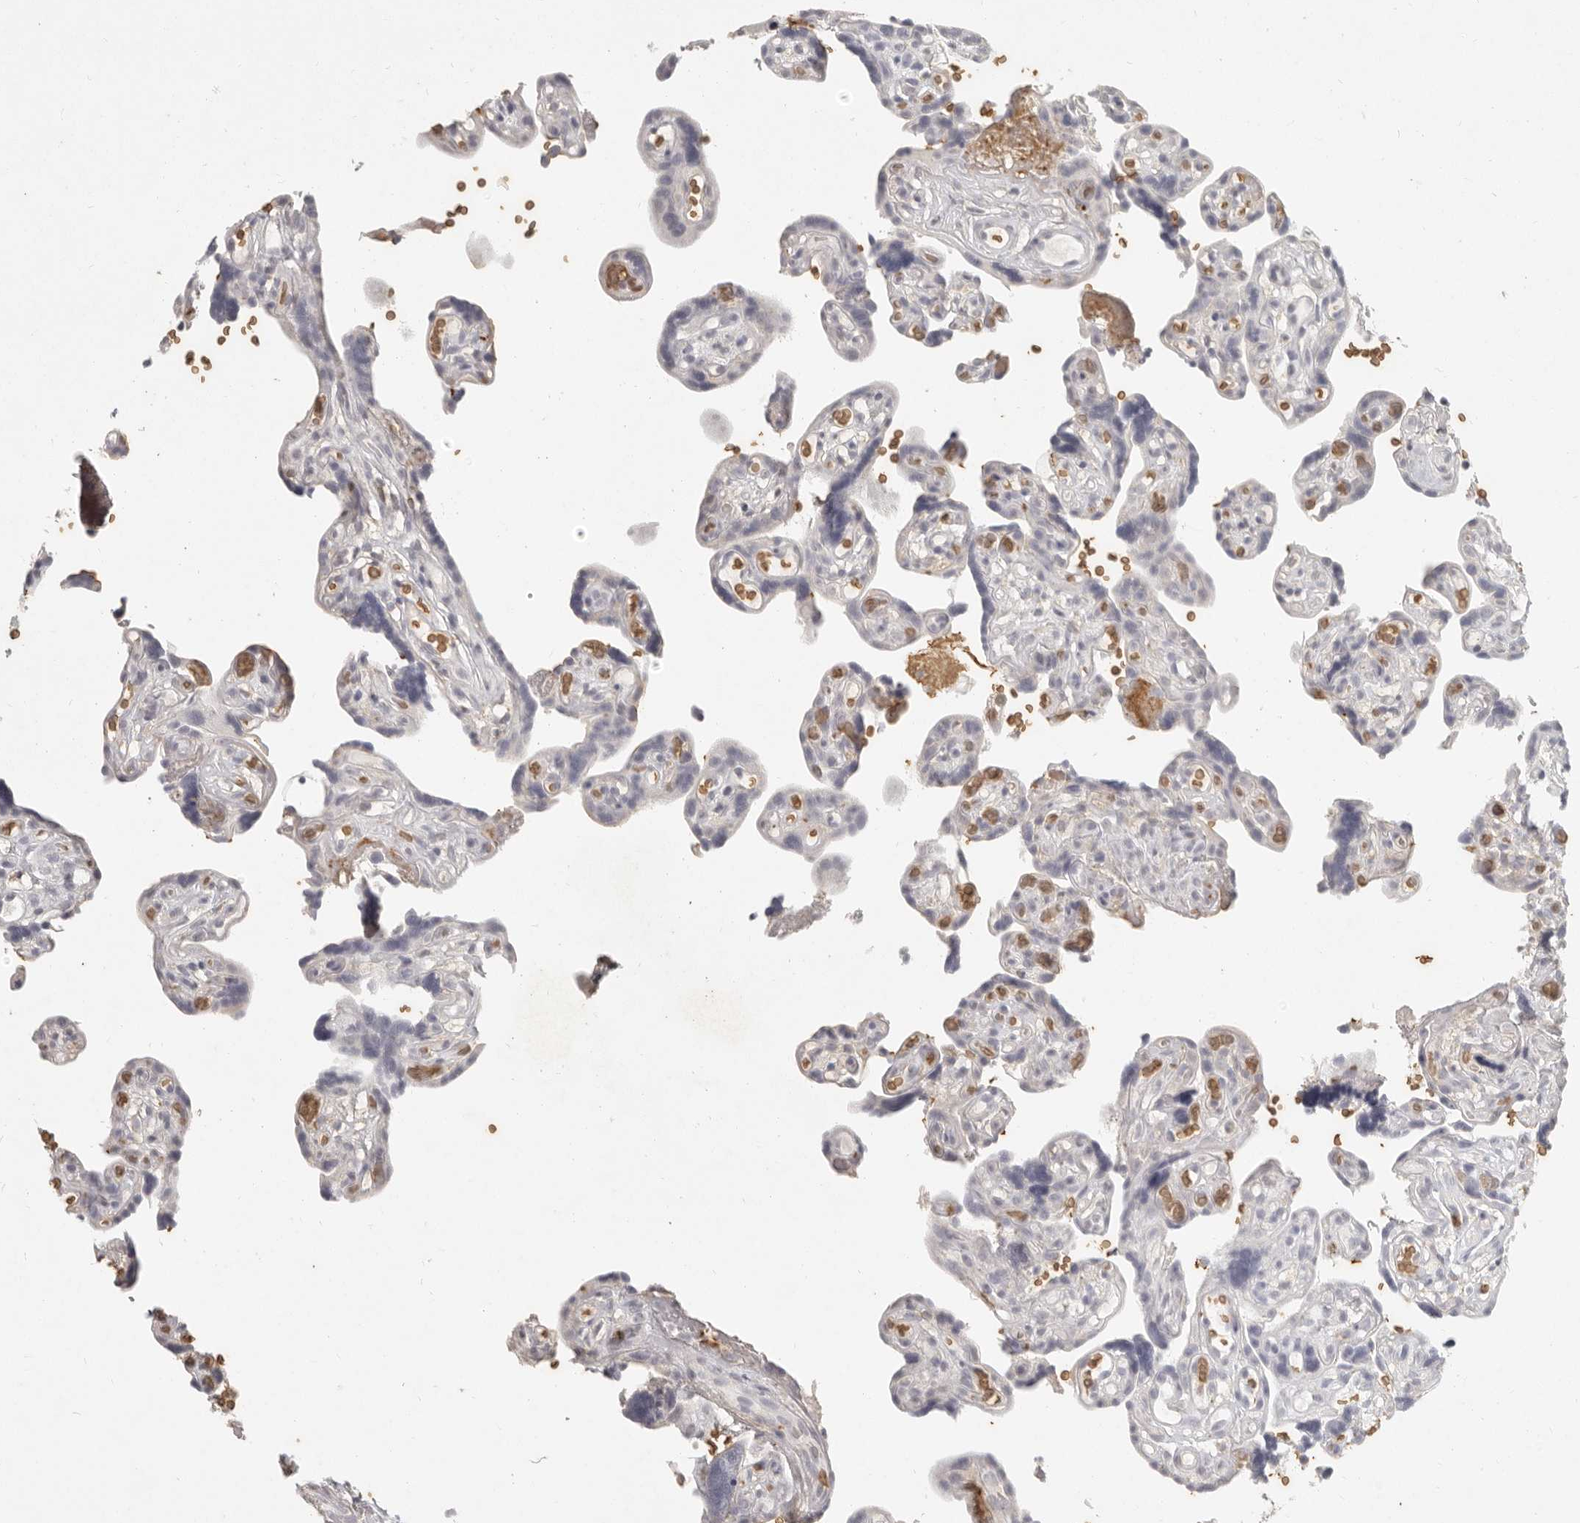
{"staining": {"intensity": "moderate", "quantity": "25%-75%", "location": "cytoplasmic/membranous"}, "tissue": "placenta", "cell_type": "Decidual cells", "image_type": "normal", "snomed": [{"axis": "morphology", "description": "Normal tissue, NOS"}, {"axis": "topography", "description": "Placenta"}], "caption": "Decidual cells exhibit moderate cytoplasmic/membranous expression in approximately 25%-75% of cells in unremarkable placenta. Using DAB (brown) and hematoxylin (blue) stains, captured at high magnification using brightfield microscopy.", "gene": "NIBAN1", "patient": {"sex": "female", "age": 30}}